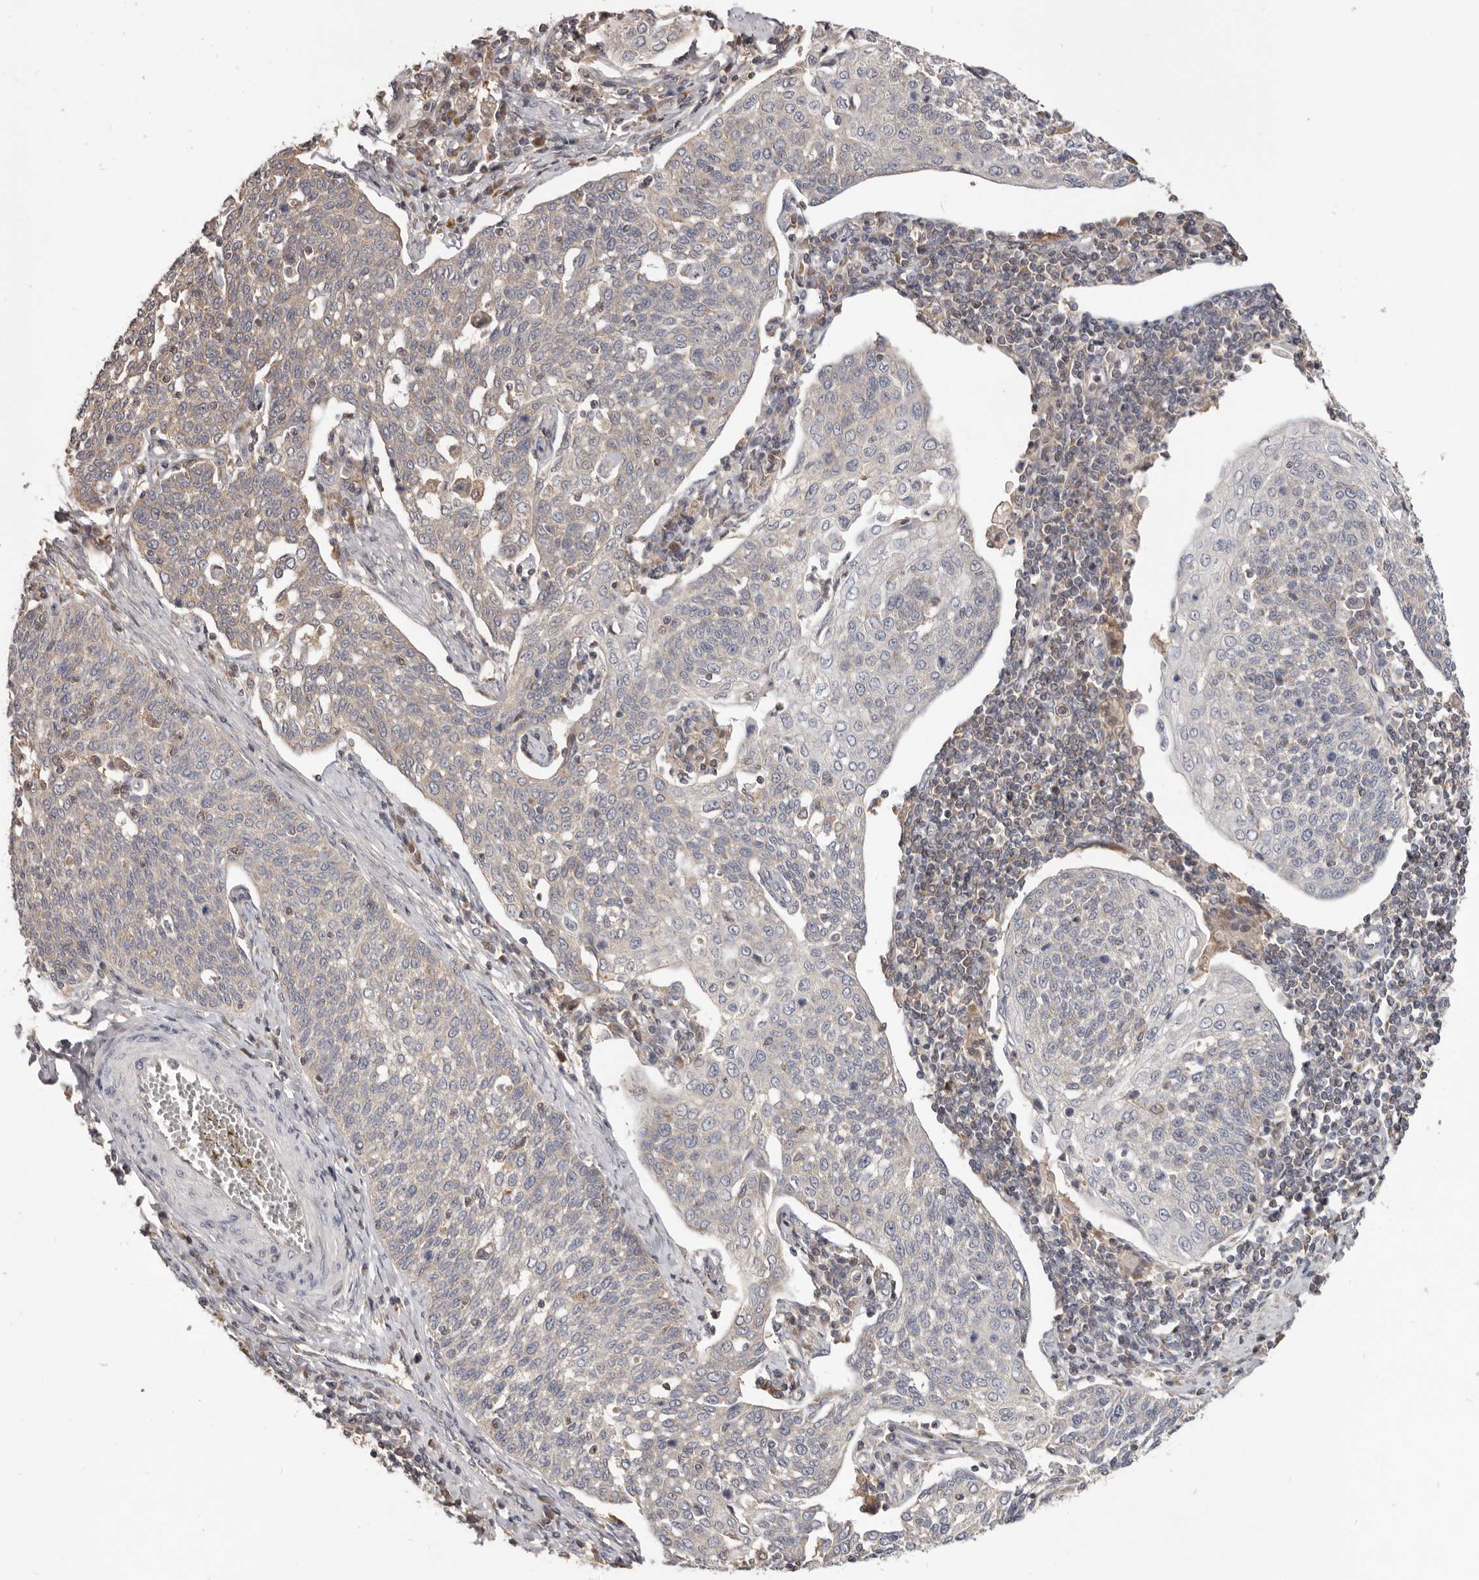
{"staining": {"intensity": "negative", "quantity": "none", "location": "none"}, "tissue": "cervical cancer", "cell_type": "Tumor cells", "image_type": "cancer", "snomed": [{"axis": "morphology", "description": "Squamous cell carcinoma, NOS"}, {"axis": "topography", "description": "Cervix"}], "caption": "DAB immunohistochemical staining of human cervical cancer shows no significant positivity in tumor cells.", "gene": "LRP6", "patient": {"sex": "female", "age": 34}}